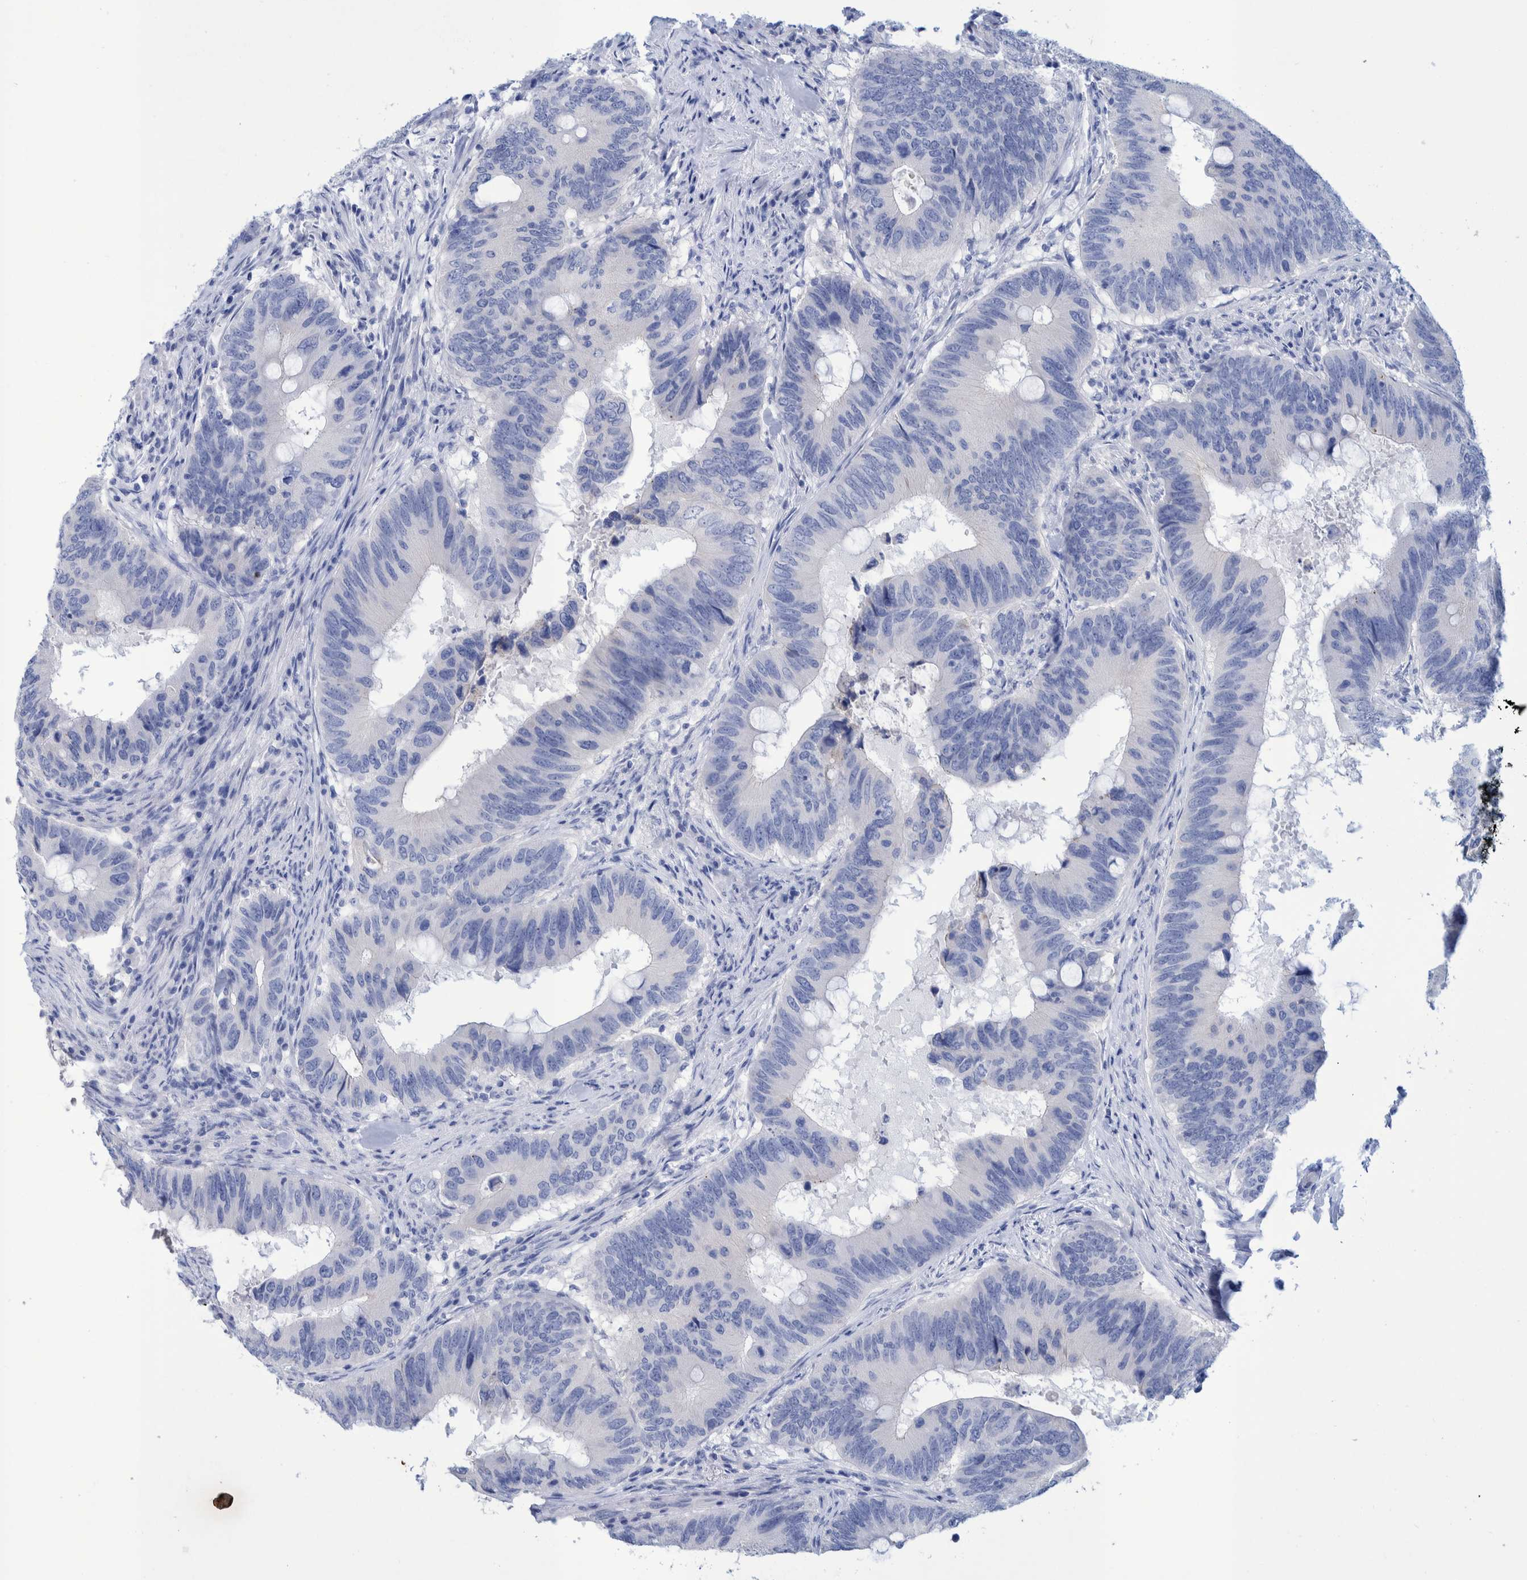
{"staining": {"intensity": "negative", "quantity": "none", "location": "none"}, "tissue": "colorectal cancer", "cell_type": "Tumor cells", "image_type": "cancer", "snomed": [{"axis": "morphology", "description": "Adenocarcinoma, NOS"}, {"axis": "topography", "description": "Colon"}], "caption": "This histopathology image is of colorectal adenocarcinoma stained with IHC to label a protein in brown with the nuclei are counter-stained blue. There is no positivity in tumor cells.", "gene": "PERP", "patient": {"sex": "male", "age": 71}}